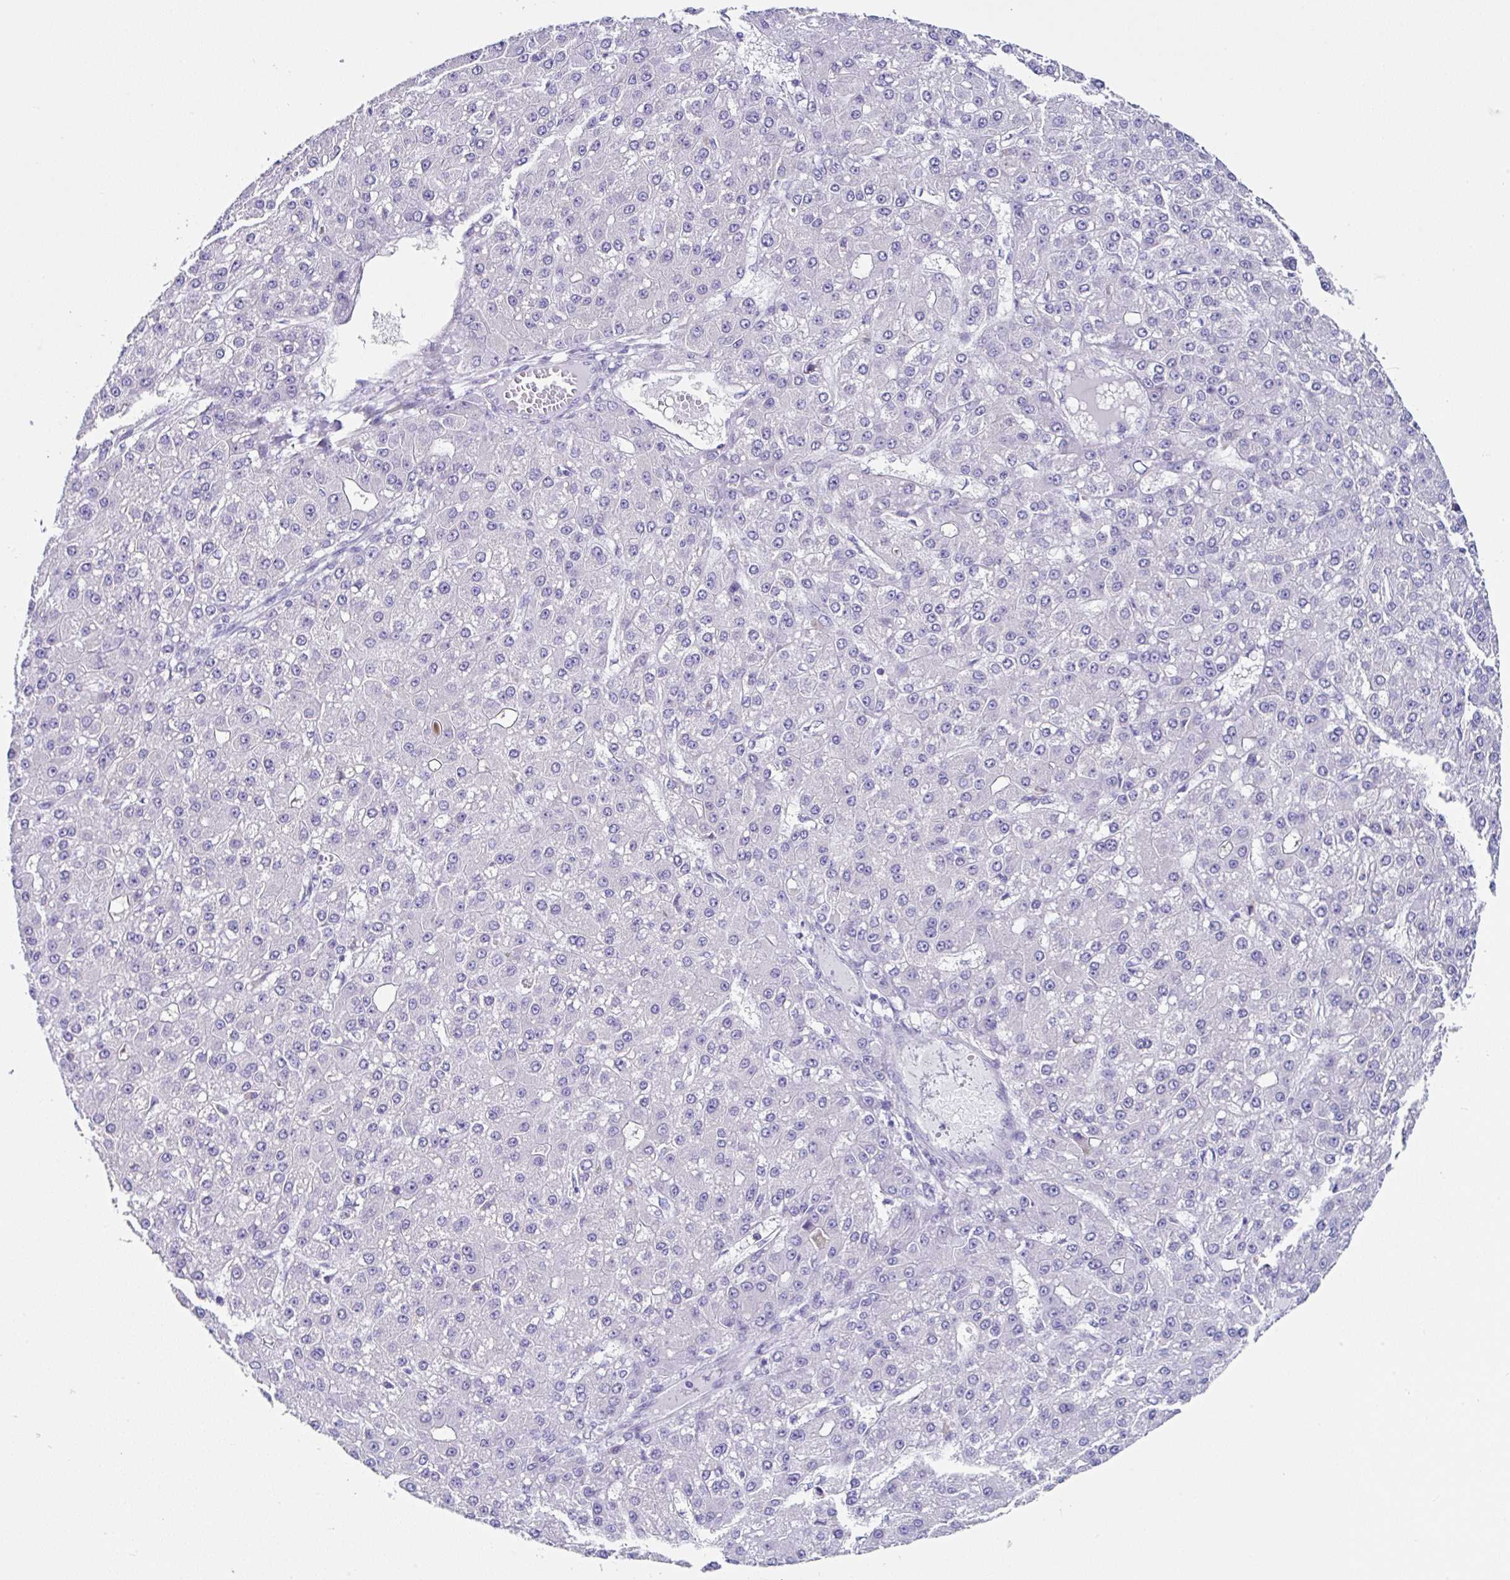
{"staining": {"intensity": "negative", "quantity": "none", "location": "none"}, "tissue": "liver cancer", "cell_type": "Tumor cells", "image_type": "cancer", "snomed": [{"axis": "morphology", "description": "Carcinoma, Hepatocellular, NOS"}, {"axis": "topography", "description": "Liver"}], "caption": "An immunohistochemistry photomicrograph of hepatocellular carcinoma (liver) is shown. There is no staining in tumor cells of hepatocellular carcinoma (liver).", "gene": "UGT3A1", "patient": {"sex": "male", "age": 67}}